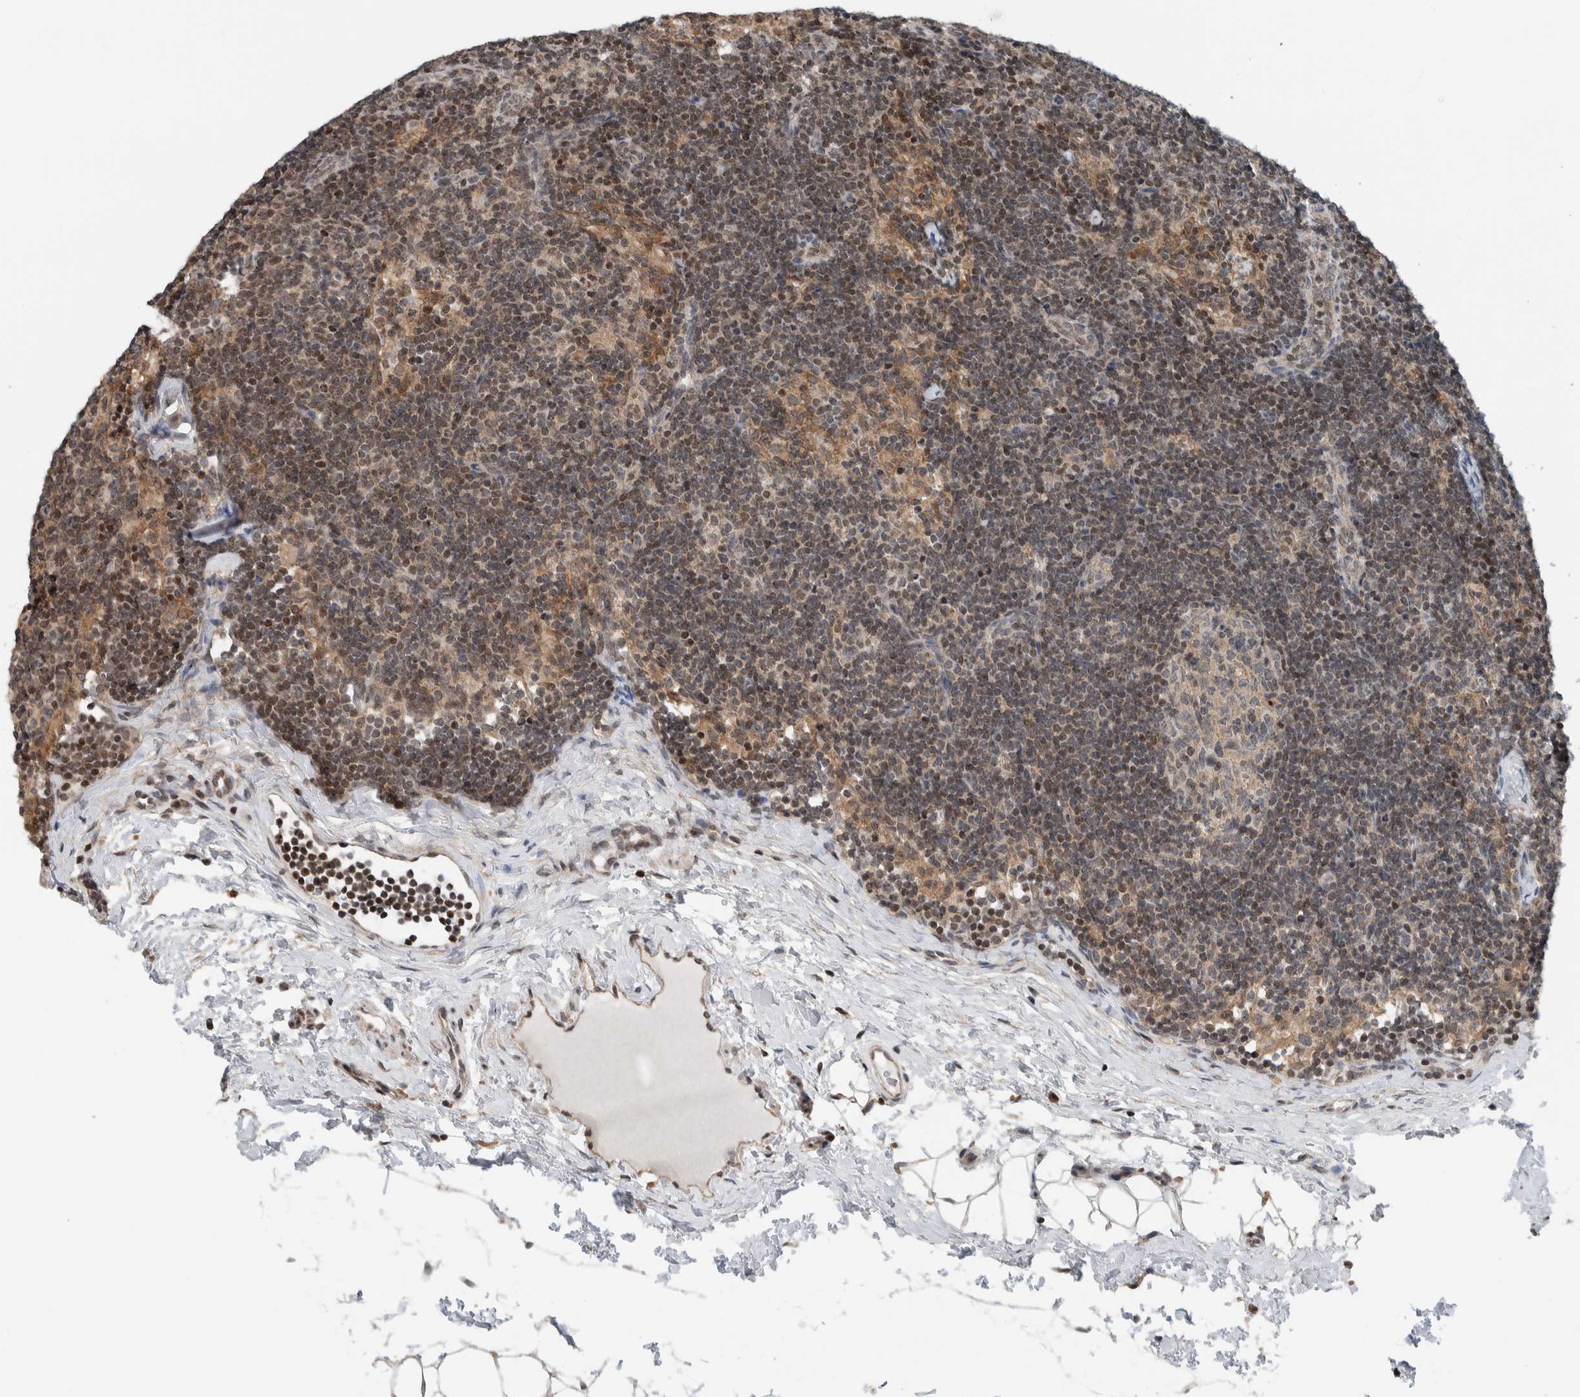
{"staining": {"intensity": "weak", "quantity": "<25%", "location": "cytoplasmic/membranous"}, "tissue": "lymph node", "cell_type": "Germinal center cells", "image_type": "normal", "snomed": [{"axis": "morphology", "description": "Normal tissue, NOS"}, {"axis": "topography", "description": "Lymph node"}], "caption": "Immunohistochemical staining of normal lymph node exhibits no significant staining in germinal center cells.", "gene": "NPLOC4", "patient": {"sex": "female", "age": 22}}